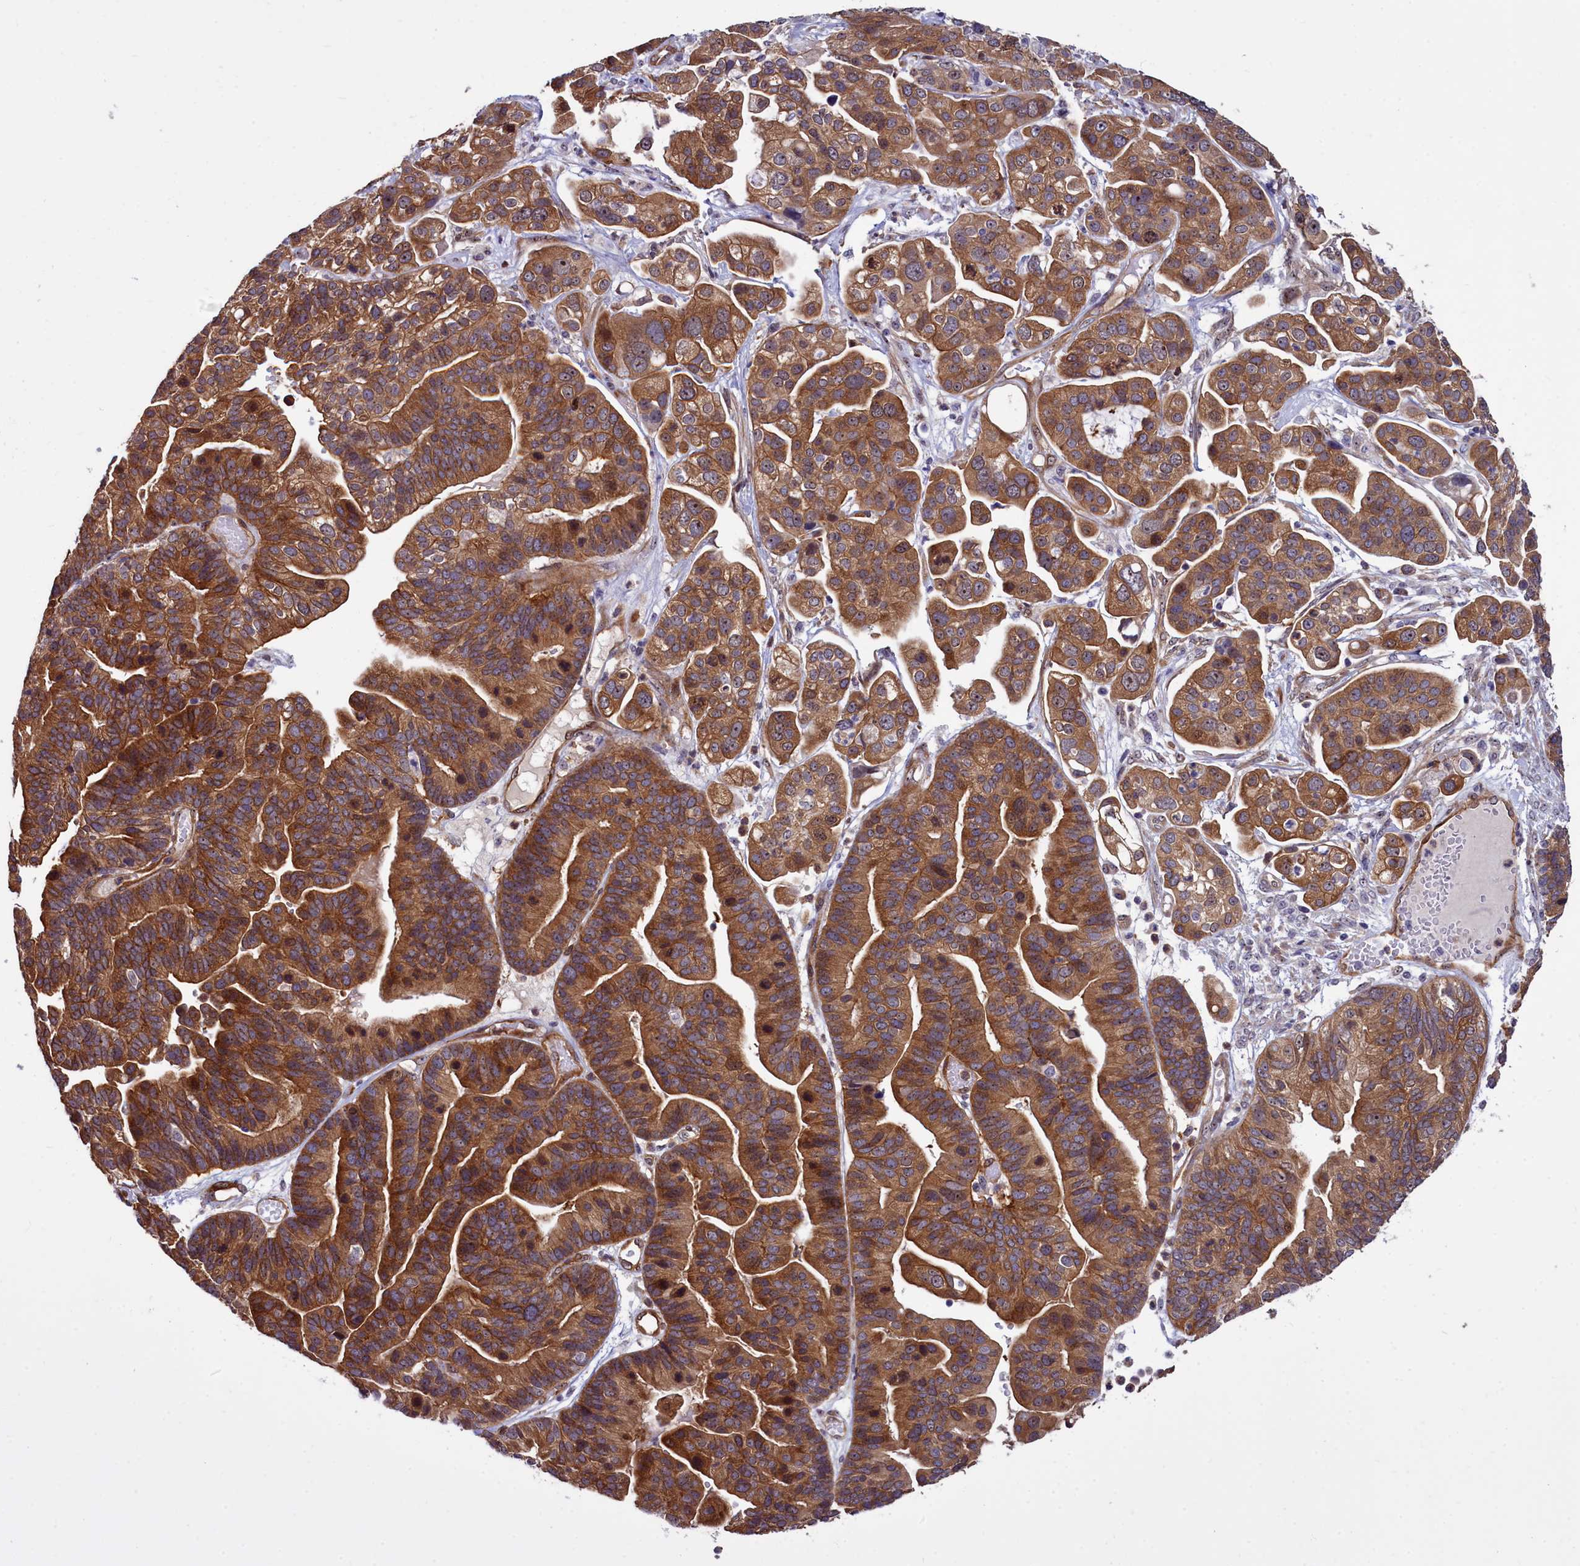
{"staining": {"intensity": "moderate", "quantity": ">75%", "location": "cytoplasmic/membranous"}, "tissue": "ovarian cancer", "cell_type": "Tumor cells", "image_type": "cancer", "snomed": [{"axis": "morphology", "description": "Cystadenocarcinoma, serous, NOS"}, {"axis": "topography", "description": "Ovary"}], "caption": "Human serous cystadenocarcinoma (ovarian) stained for a protein (brown) reveals moderate cytoplasmic/membranous positive staining in about >75% of tumor cells.", "gene": "BCAR1", "patient": {"sex": "female", "age": 56}}